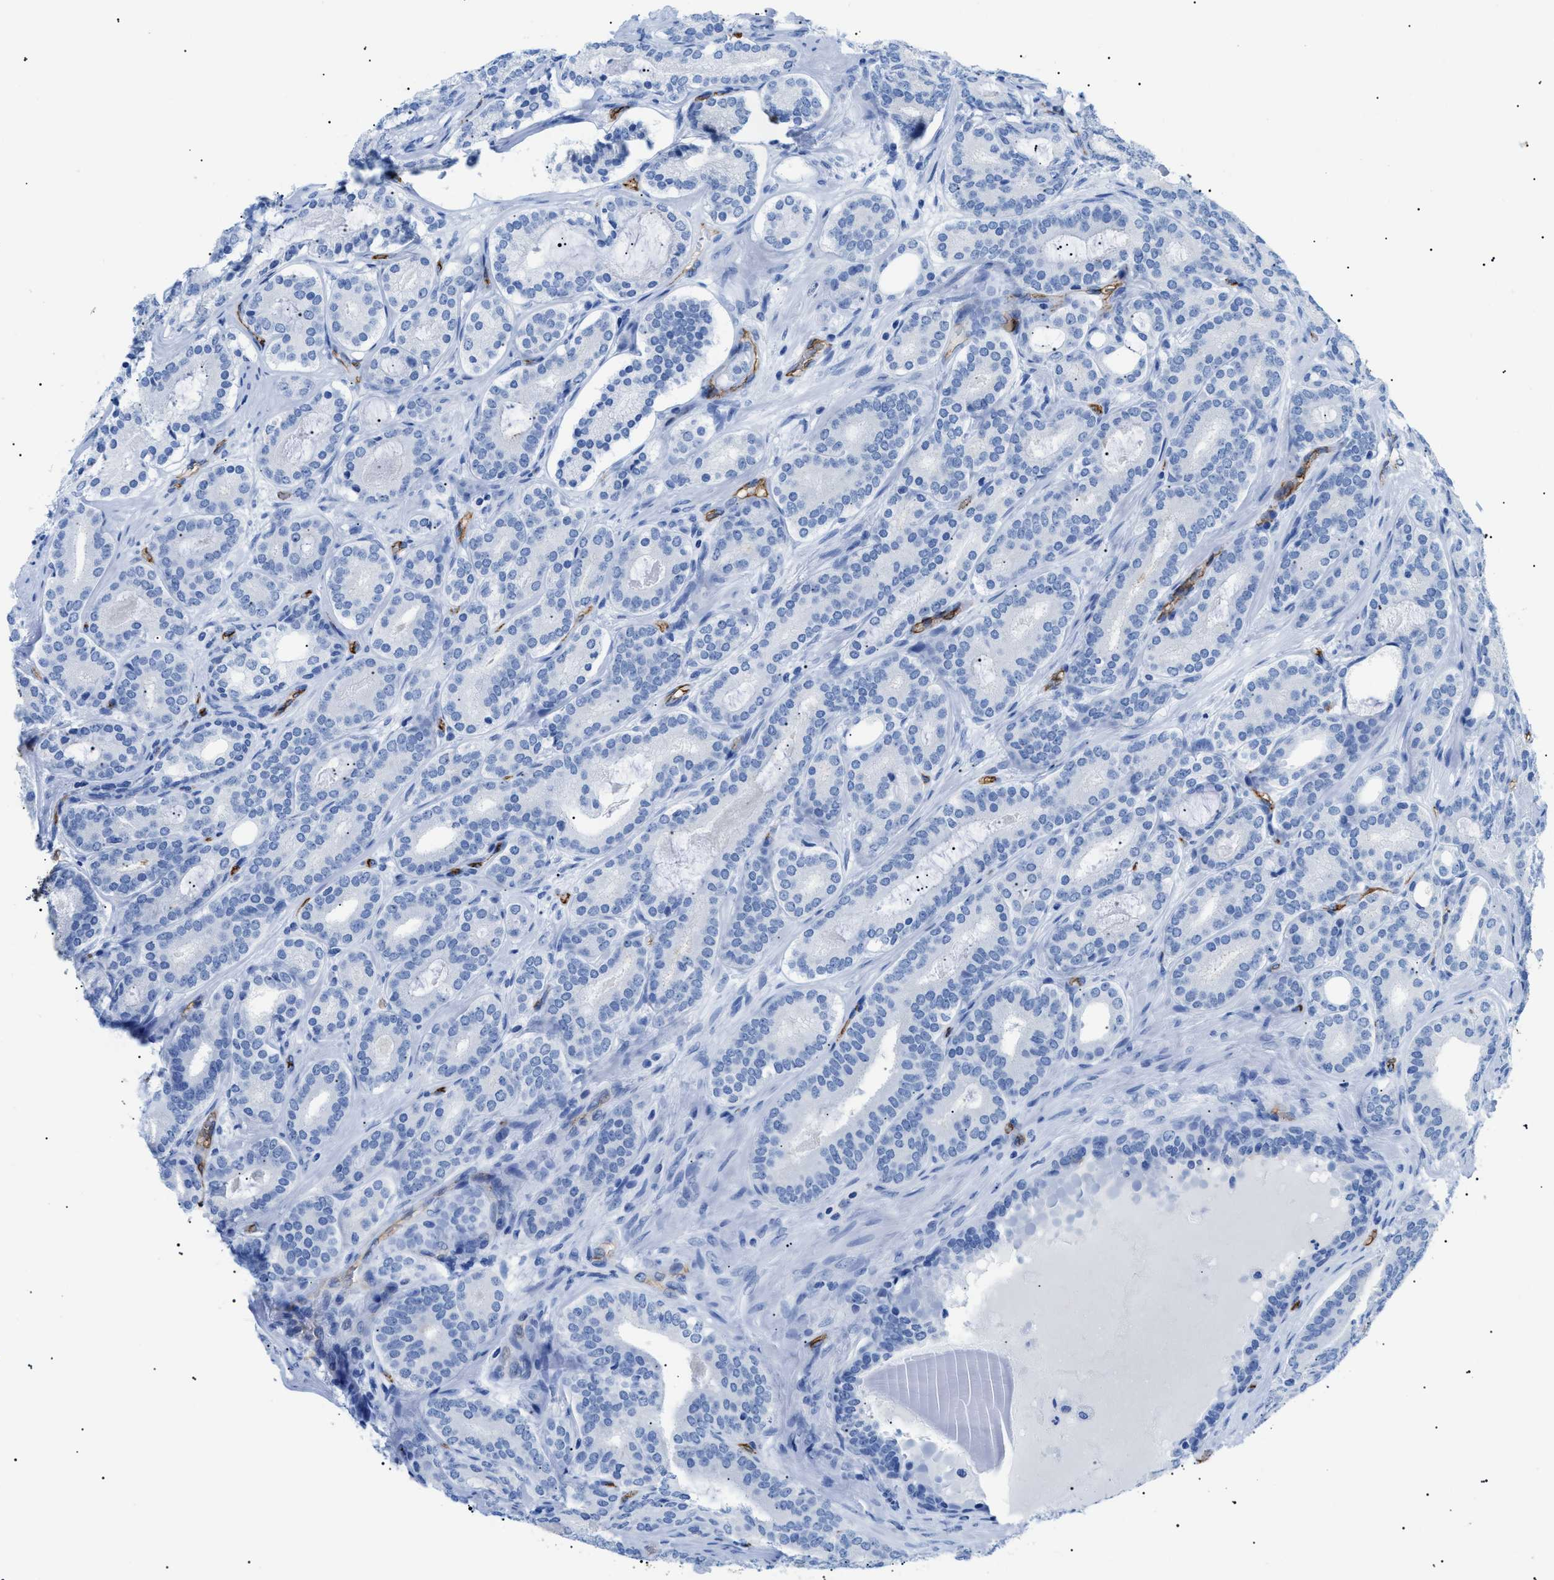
{"staining": {"intensity": "negative", "quantity": "none", "location": "none"}, "tissue": "prostate cancer", "cell_type": "Tumor cells", "image_type": "cancer", "snomed": [{"axis": "morphology", "description": "Adenocarcinoma, High grade"}, {"axis": "topography", "description": "Prostate"}], "caption": "Immunohistochemistry (IHC) photomicrograph of neoplastic tissue: high-grade adenocarcinoma (prostate) stained with DAB reveals no significant protein staining in tumor cells.", "gene": "PODXL", "patient": {"sex": "male", "age": 60}}